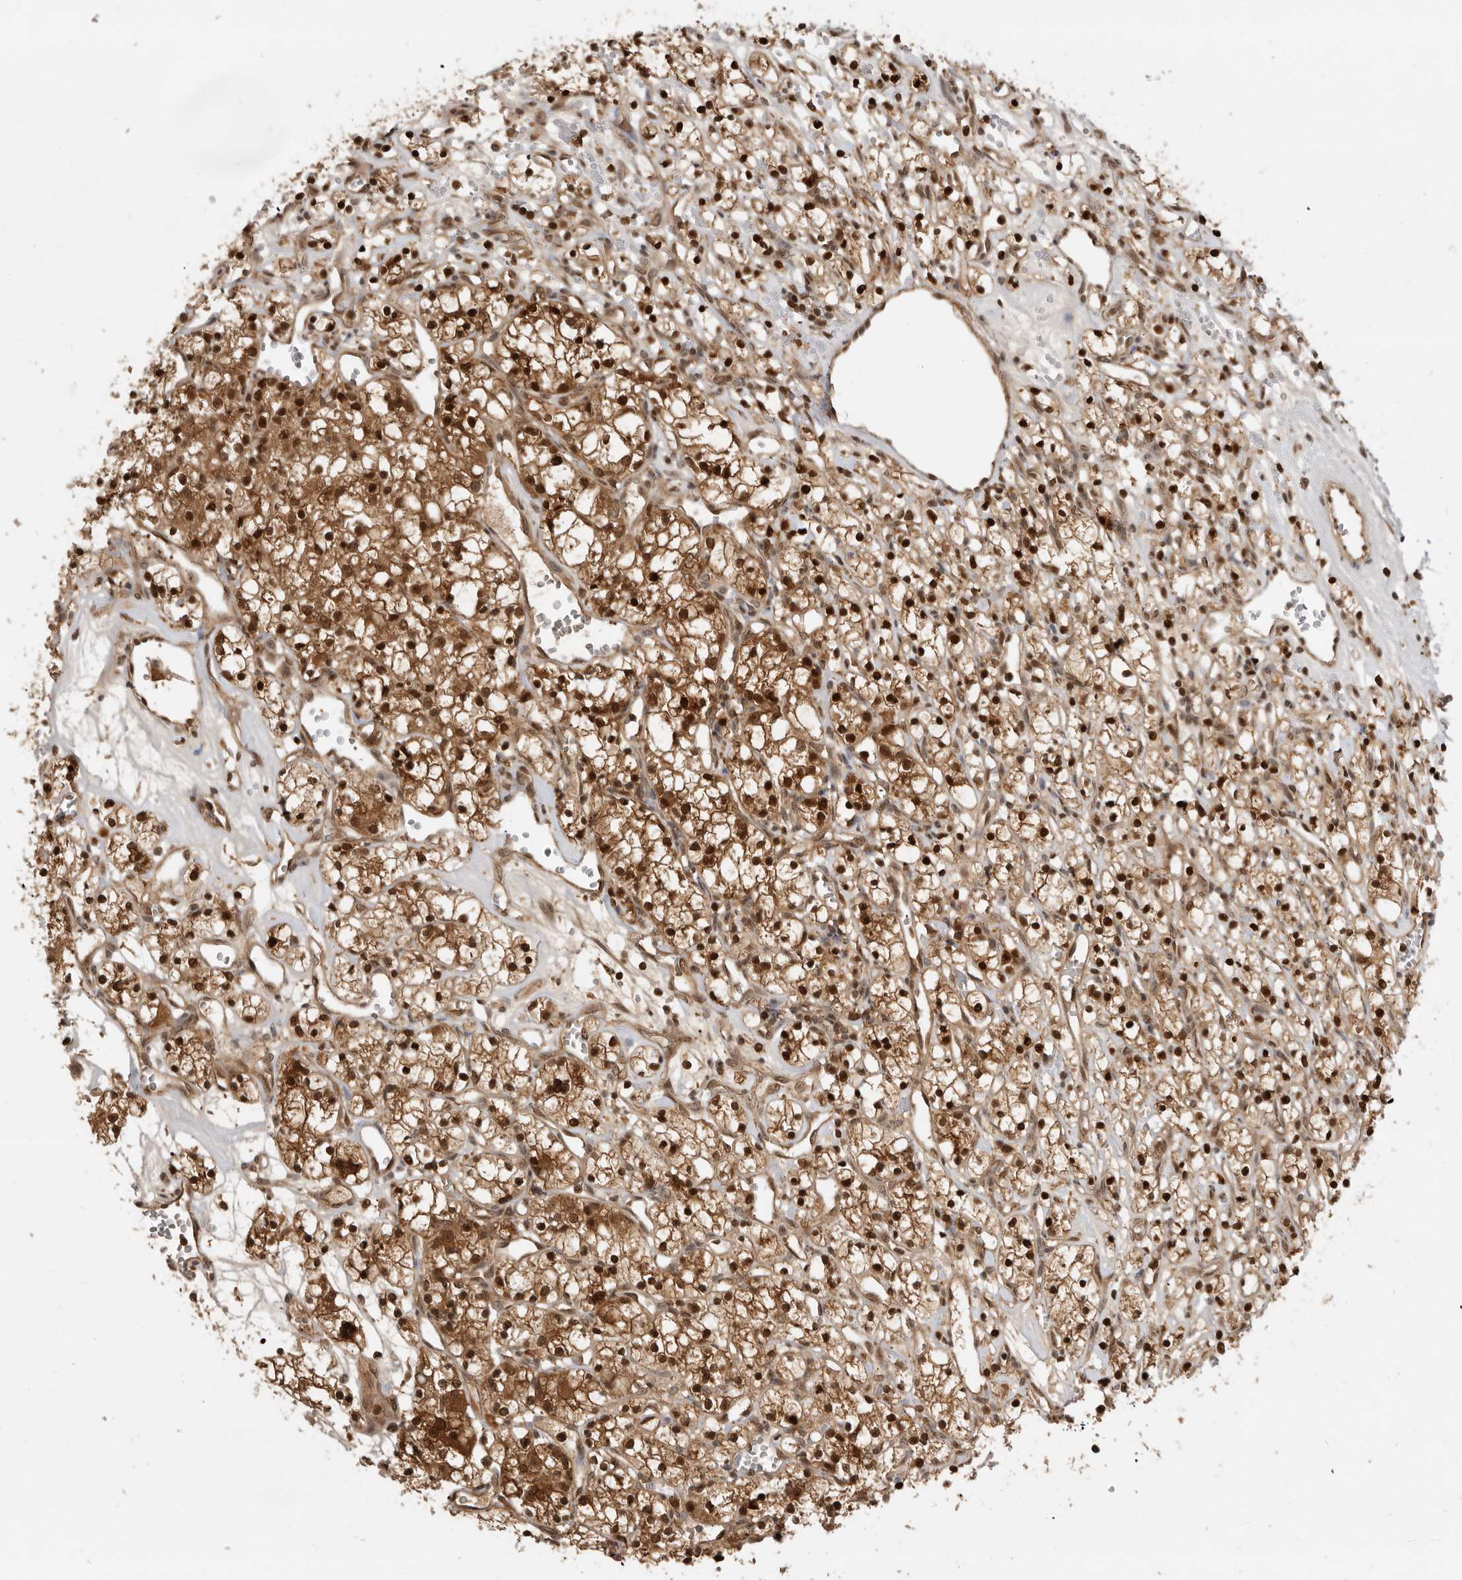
{"staining": {"intensity": "strong", "quantity": ">75%", "location": "cytoplasmic/membranous,nuclear"}, "tissue": "renal cancer", "cell_type": "Tumor cells", "image_type": "cancer", "snomed": [{"axis": "morphology", "description": "Adenocarcinoma, NOS"}, {"axis": "topography", "description": "Kidney"}], "caption": "A photomicrograph of adenocarcinoma (renal) stained for a protein demonstrates strong cytoplasmic/membranous and nuclear brown staining in tumor cells.", "gene": "ADPRS", "patient": {"sex": "female", "age": 59}}